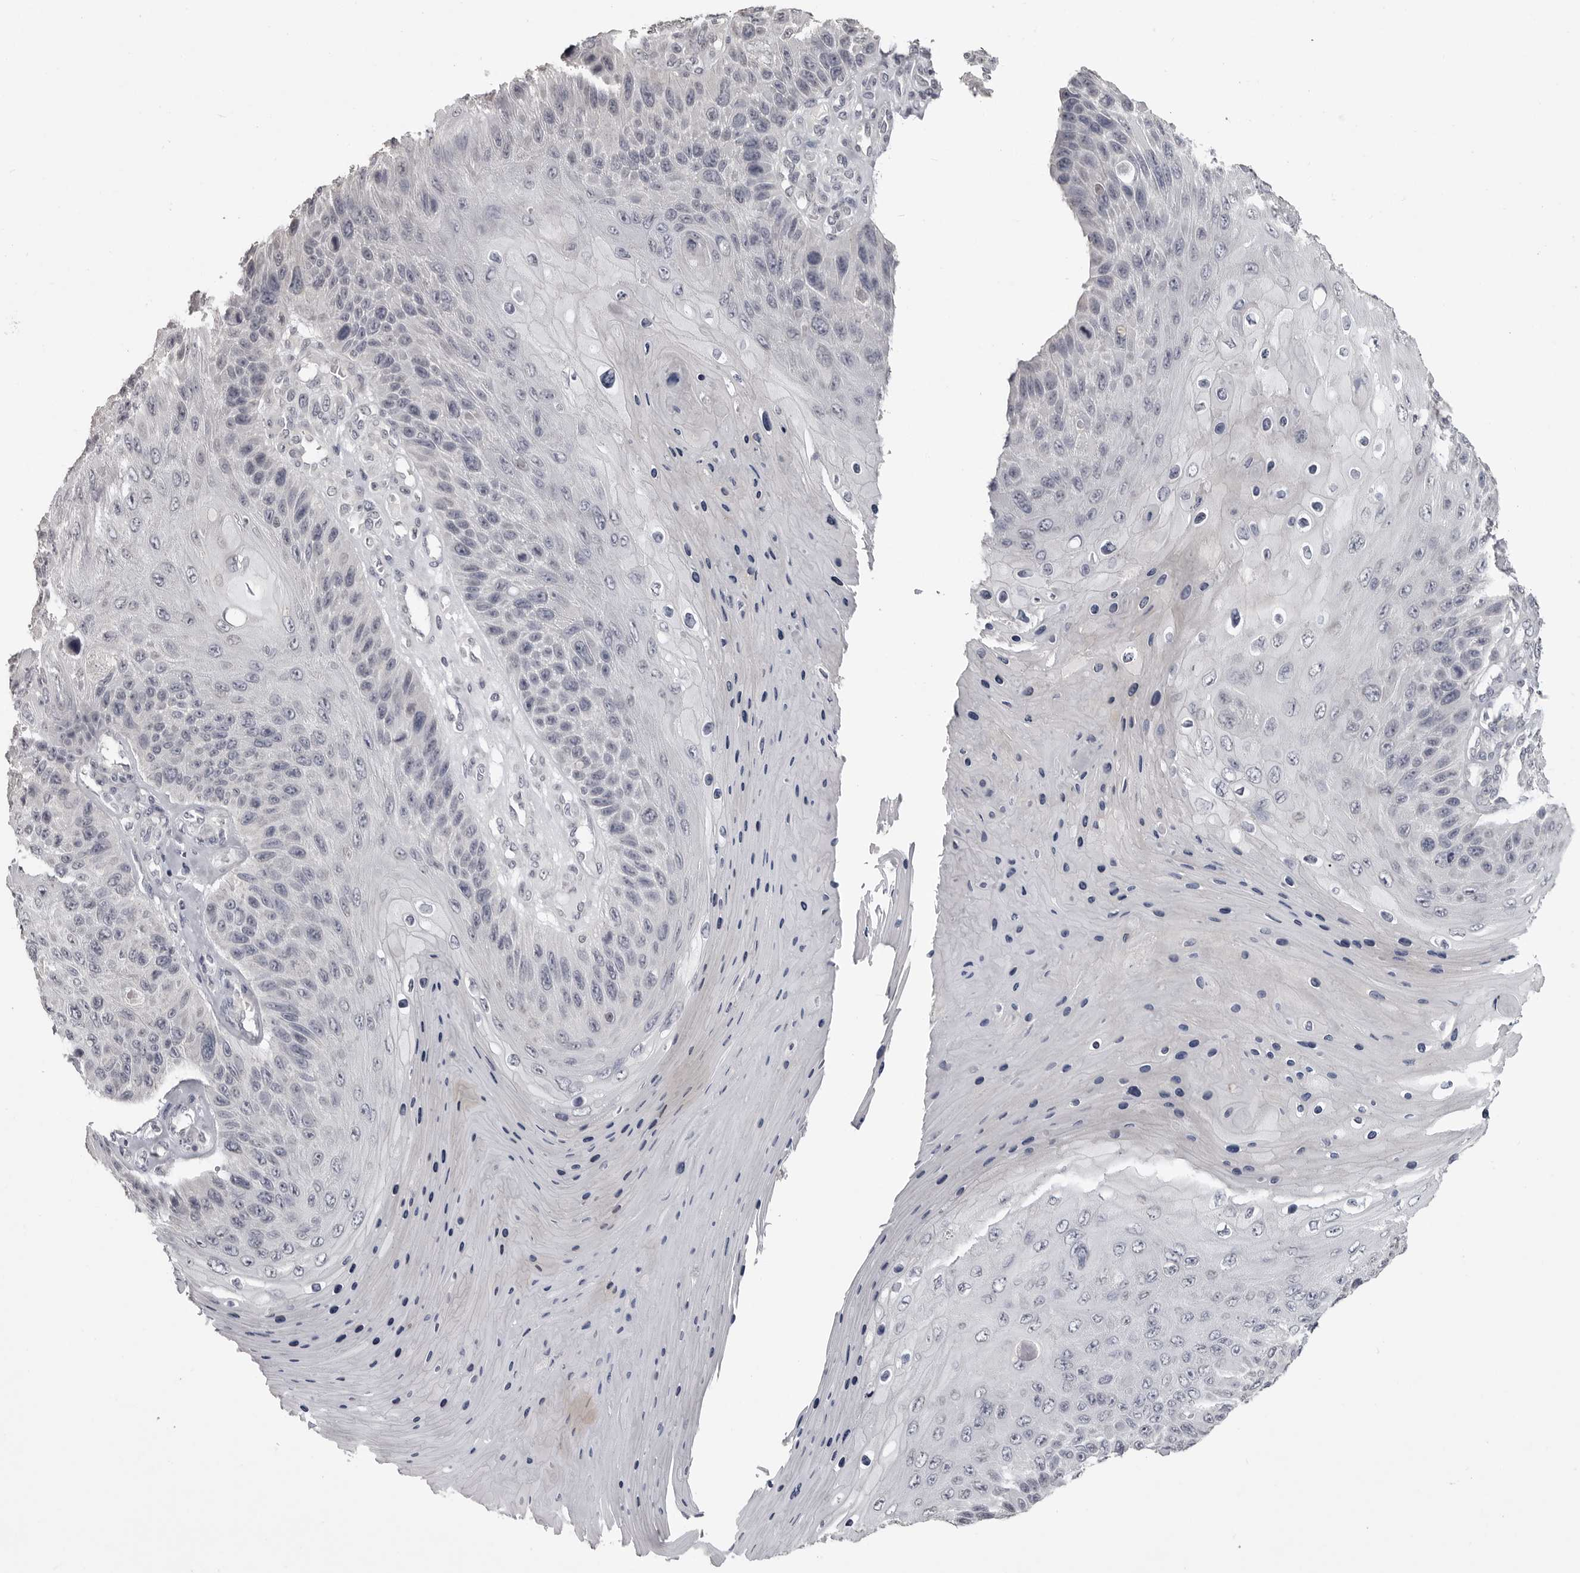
{"staining": {"intensity": "negative", "quantity": "none", "location": "none"}, "tissue": "skin cancer", "cell_type": "Tumor cells", "image_type": "cancer", "snomed": [{"axis": "morphology", "description": "Squamous cell carcinoma, NOS"}, {"axis": "topography", "description": "Skin"}], "caption": "The immunohistochemistry (IHC) micrograph has no significant staining in tumor cells of skin squamous cell carcinoma tissue.", "gene": "GPN2", "patient": {"sex": "female", "age": 88}}